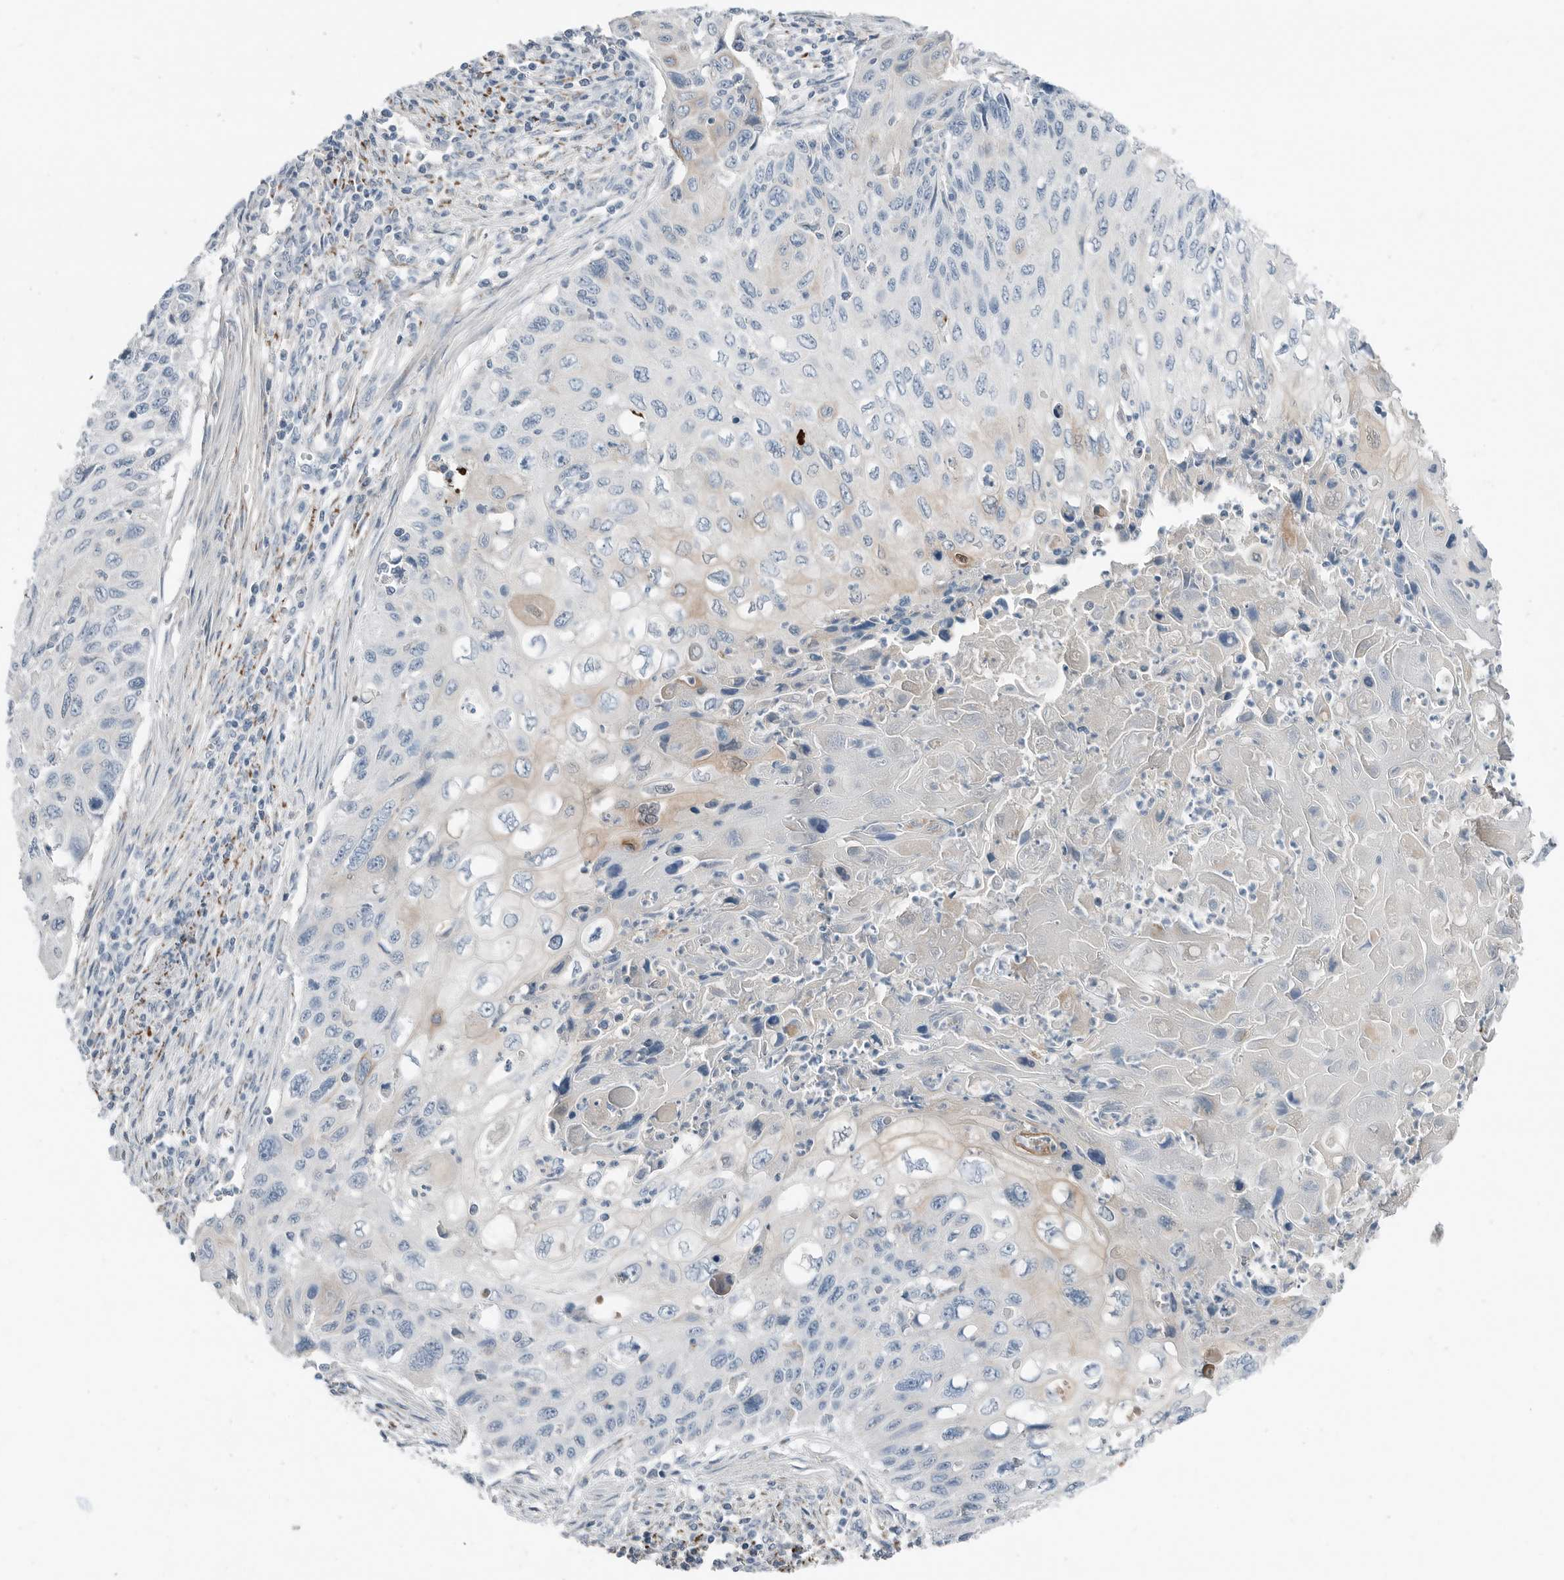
{"staining": {"intensity": "negative", "quantity": "none", "location": "none"}, "tissue": "cervical cancer", "cell_type": "Tumor cells", "image_type": "cancer", "snomed": [{"axis": "morphology", "description": "Squamous cell carcinoma, NOS"}, {"axis": "topography", "description": "Cervix"}], "caption": "There is no significant expression in tumor cells of cervical cancer.", "gene": "SERPINB7", "patient": {"sex": "female", "age": 70}}